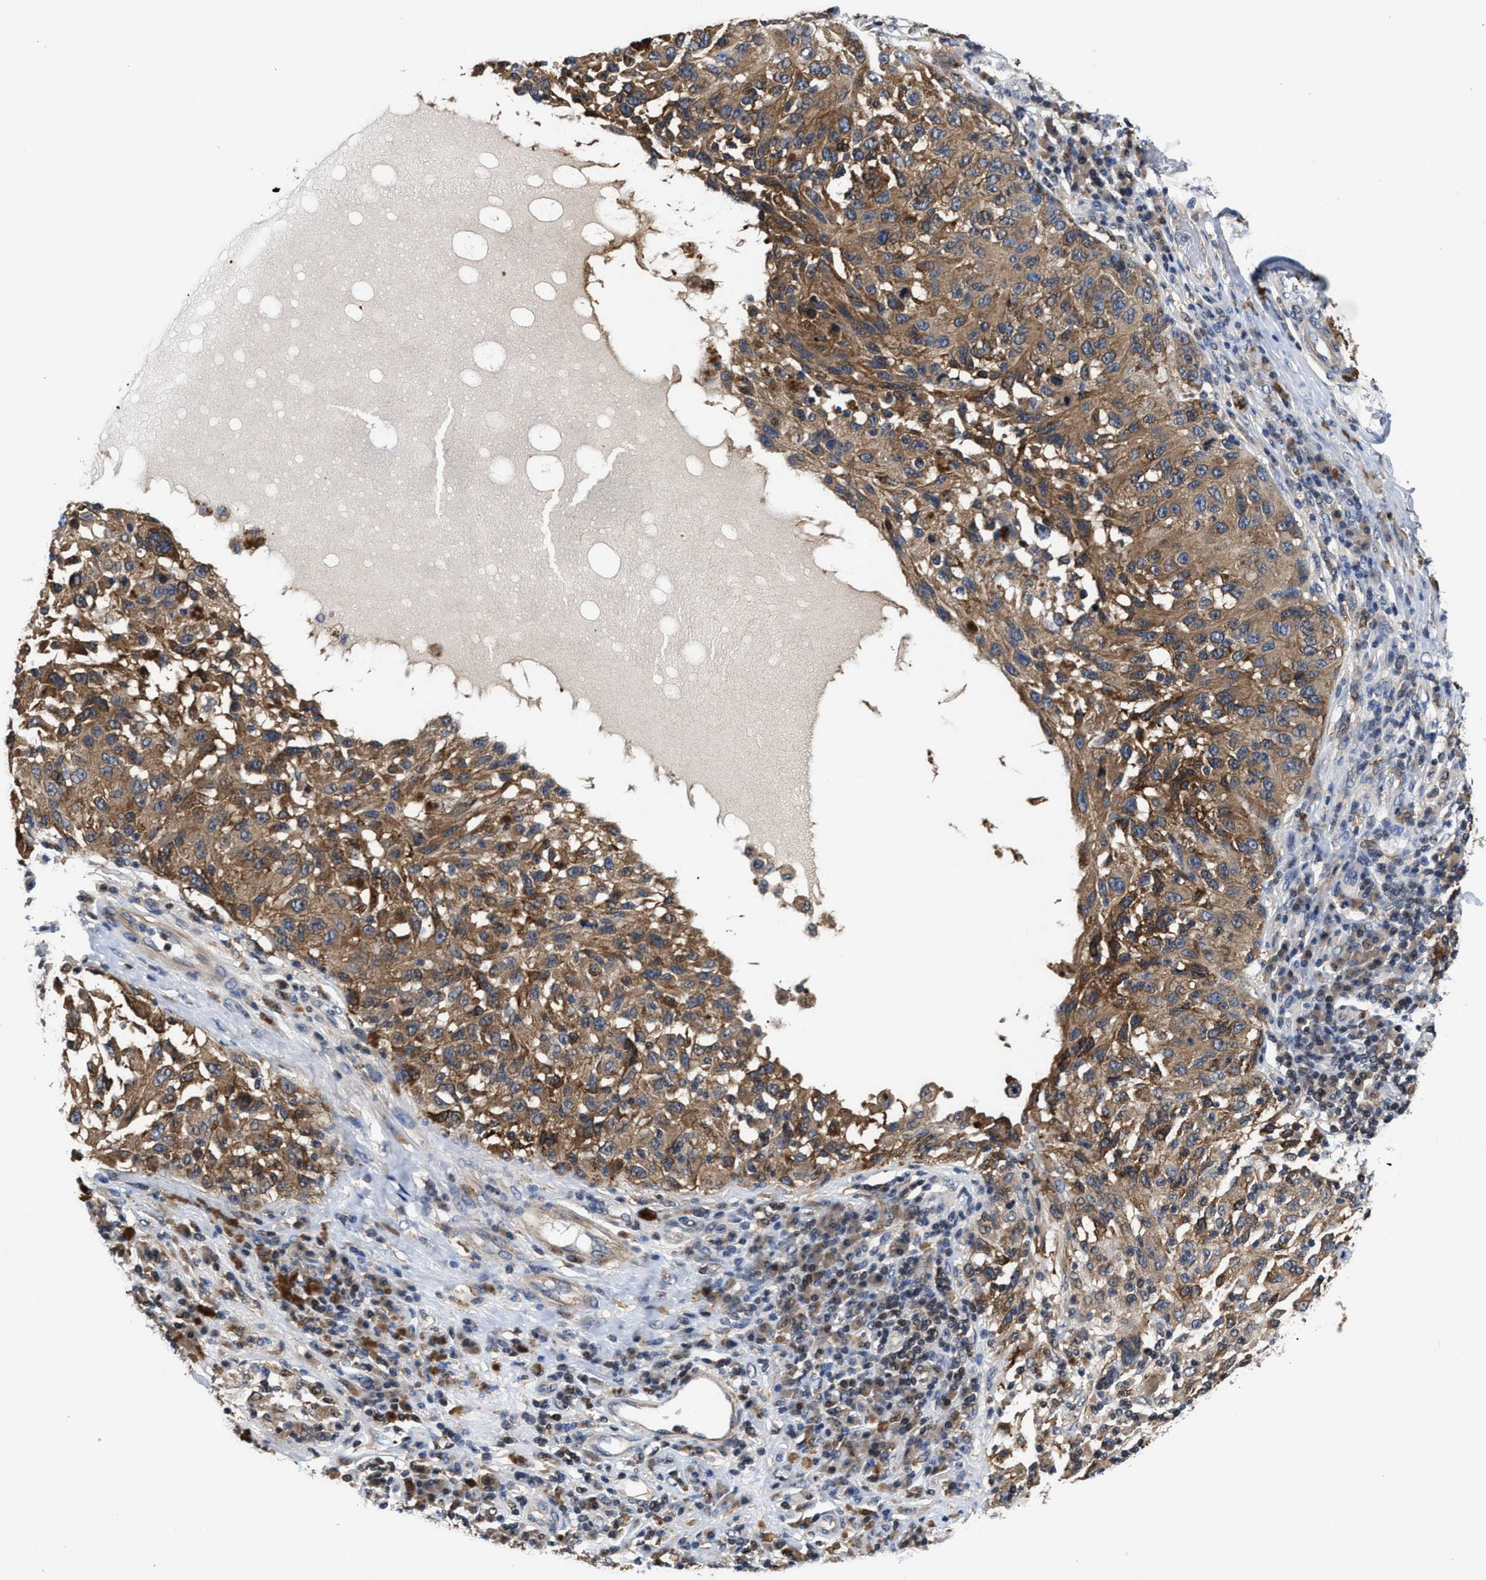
{"staining": {"intensity": "moderate", "quantity": ">75%", "location": "cytoplasmic/membranous"}, "tissue": "melanoma", "cell_type": "Tumor cells", "image_type": "cancer", "snomed": [{"axis": "morphology", "description": "Malignant melanoma, NOS"}, {"axis": "topography", "description": "Skin"}], "caption": "Melanoma tissue displays moderate cytoplasmic/membranous positivity in about >75% of tumor cells", "gene": "KIF12", "patient": {"sex": "female", "age": 73}}